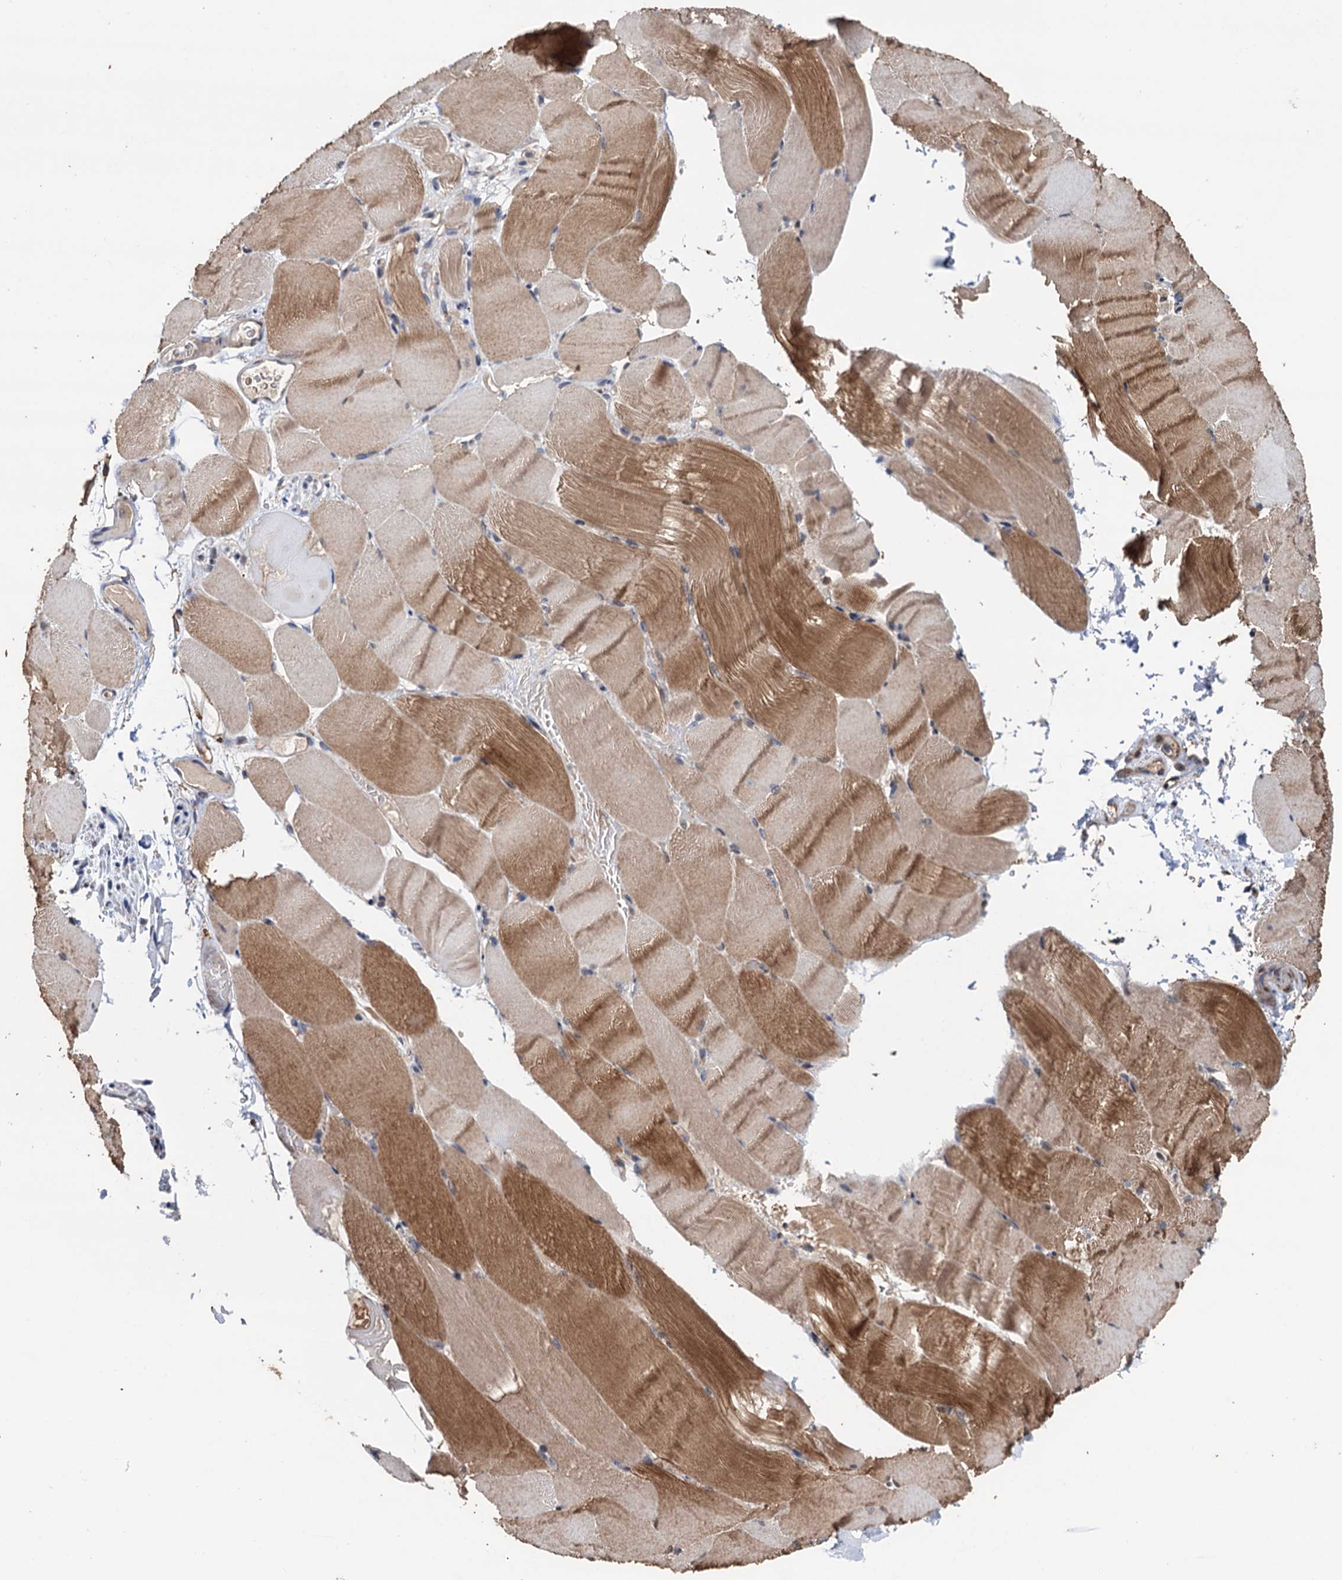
{"staining": {"intensity": "moderate", "quantity": ">75%", "location": "cytoplasmic/membranous"}, "tissue": "skeletal muscle", "cell_type": "Myocytes", "image_type": "normal", "snomed": [{"axis": "morphology", "description": "Normal tissue, NOS"}, {"axis": "topography", "description": "Skeletal muscle"}, {"axis": "topography", "description": "Parathyroid gland"}], "caption": "DAB (3,3'-diaminobenzidine) immunohistochemical staining of normal skeletal muscle reveals moderate cytoplasmic/membranous protein expression in approximately >75% of myocytes.", "gene": "TBC1D12", "patient": {"sex": "female", "age": 37}}